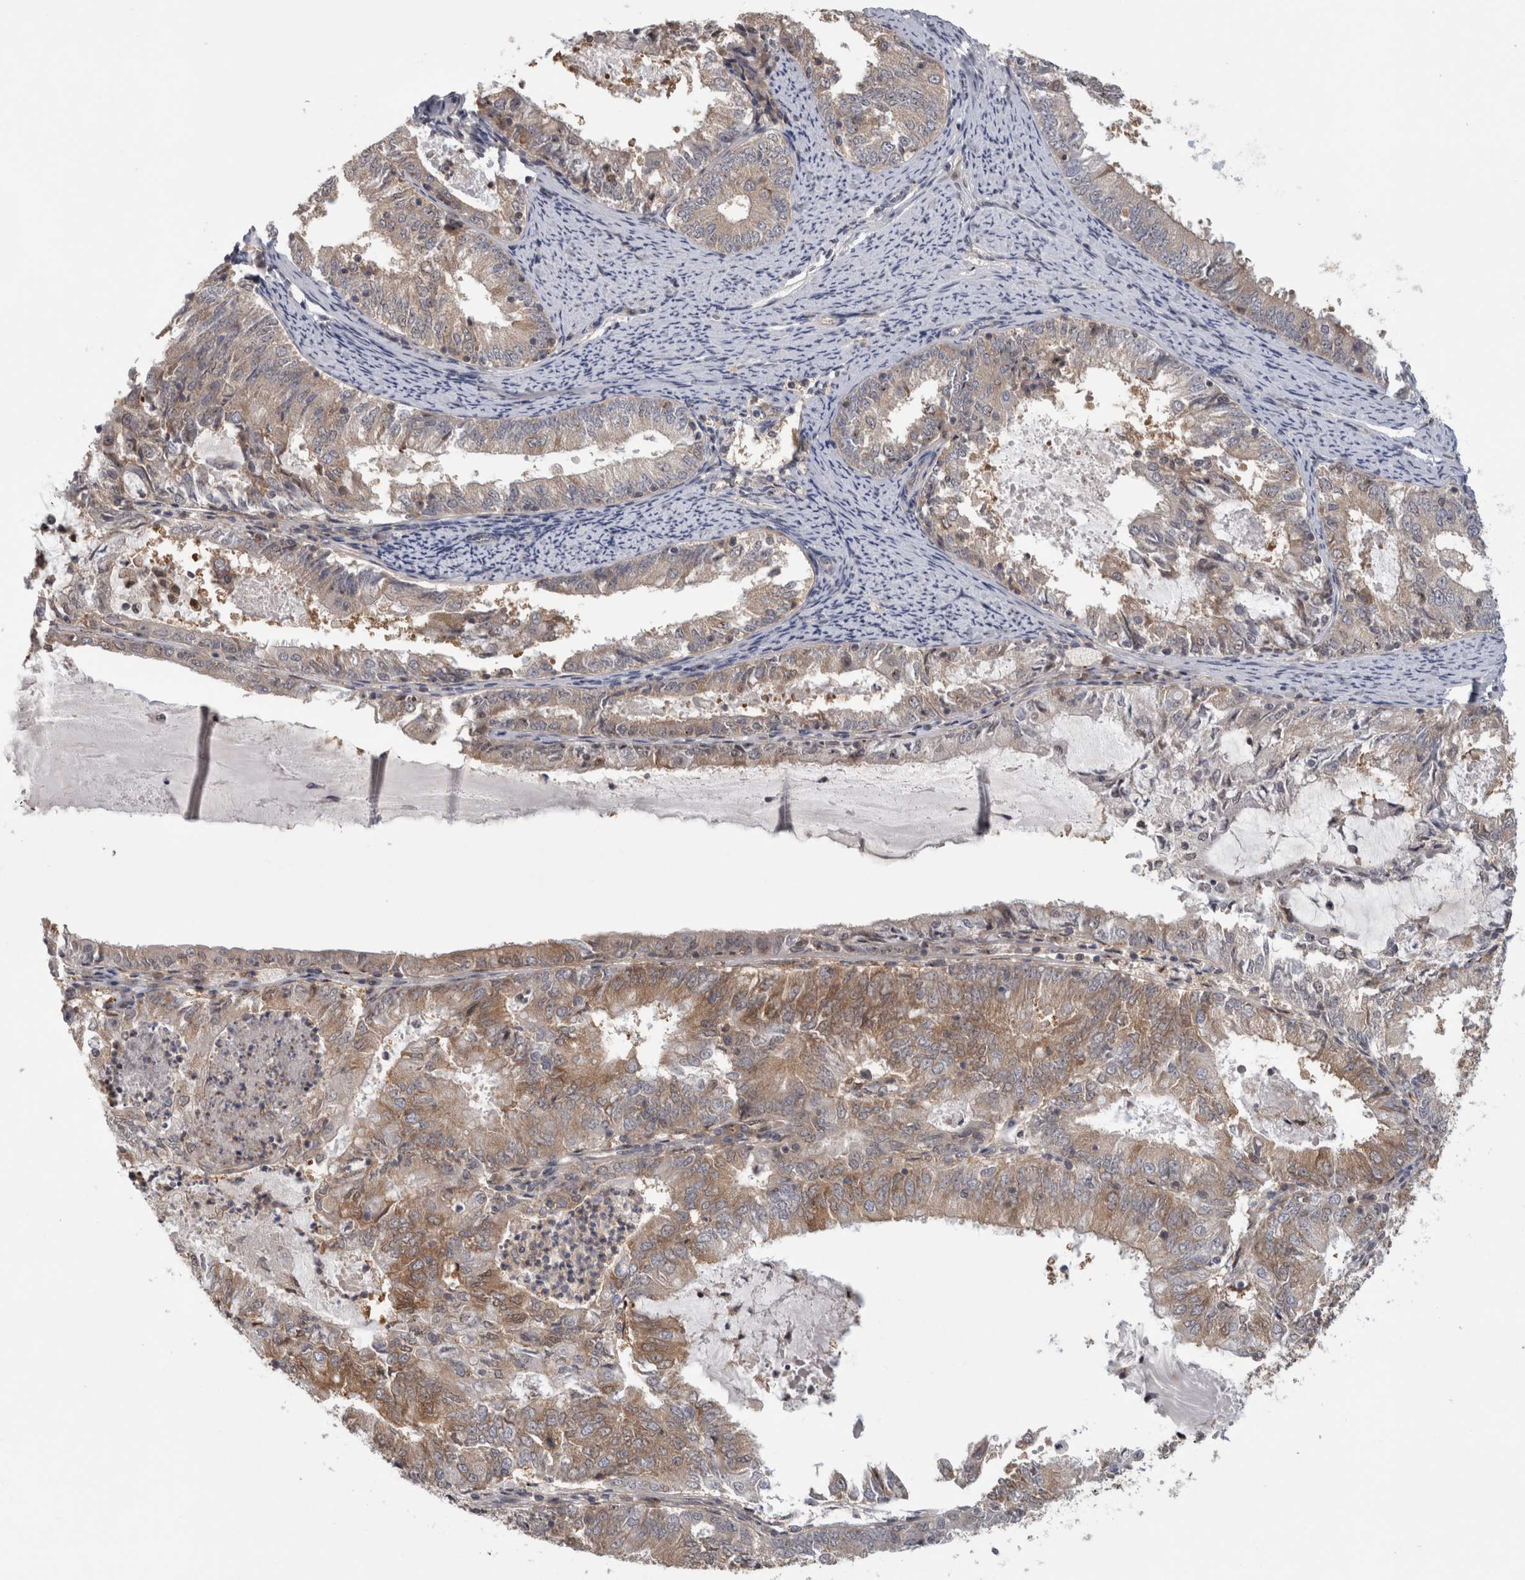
{"staining": {"intensity": "moderate", "quantity": "25%-75%", "location": "cytoplasmic/membranous"}, "tissue": "endometrial cancer", "cell_type": "Tumor cells", "image_type": "cancer", "snomed": [{"axis": "morphology", "description": "Adenocarcinoma, NOS"}, {"axis": "topography", "description": "Endometrium"}], "caption": "IHC staining of adenocarcinoma (endometrial), which displays medium levels of moderate cytoplasmic/membranous staining in about 25%-75% of tumor cells indicating moderate cytoplasmic/membranous protein expression. The staining was performed using DAB (brown) for protein detection and nuclei were counterstained in hematoxylin (blue).", "gene": "PIGP", "patient": {"sex": "female", "age": 57}}